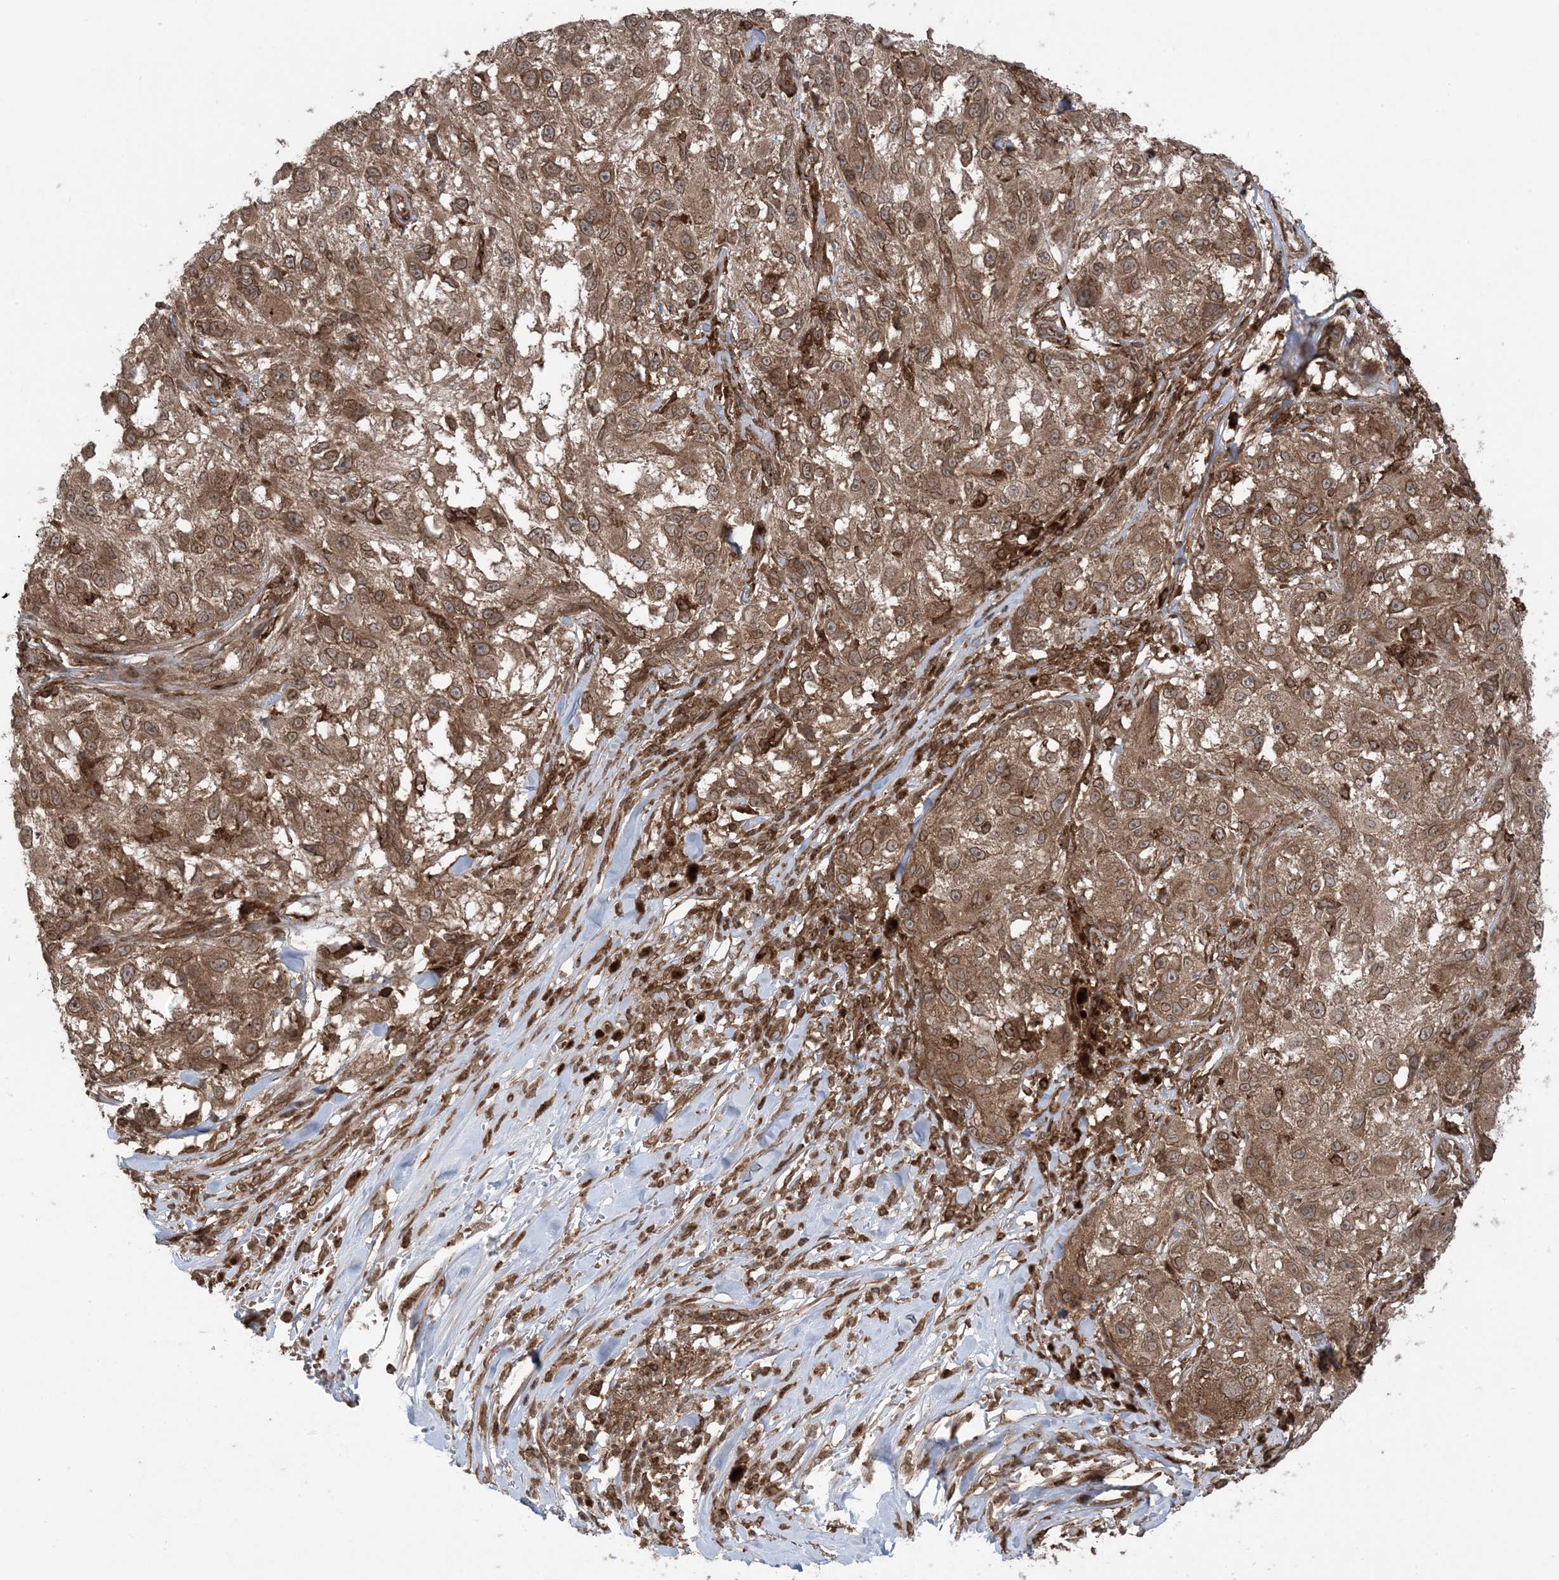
{"staining": {"intensity": "moderate", "quantity": ">75%", "location": "cytoplasmic/membranous"}, "tissue": "melanoma", "cell_type": "Tumor cells", "image_type": "cancer", "snomed": [{"axis": "morphology", "description": "Necrosis, NOS"}, {"axis": "morphology", "description": "Malignant melanoma, NOS"}, {"axis": "topography", "description": "Skin"}], "caption": "Human melanoma stained for a protein (brown) displays moderate cytoplasmic/membranous positive positivity in approximately >75% of tumor cells.", "gene": "DDX19B", "patient": {"sex": "female", "age": 87}}